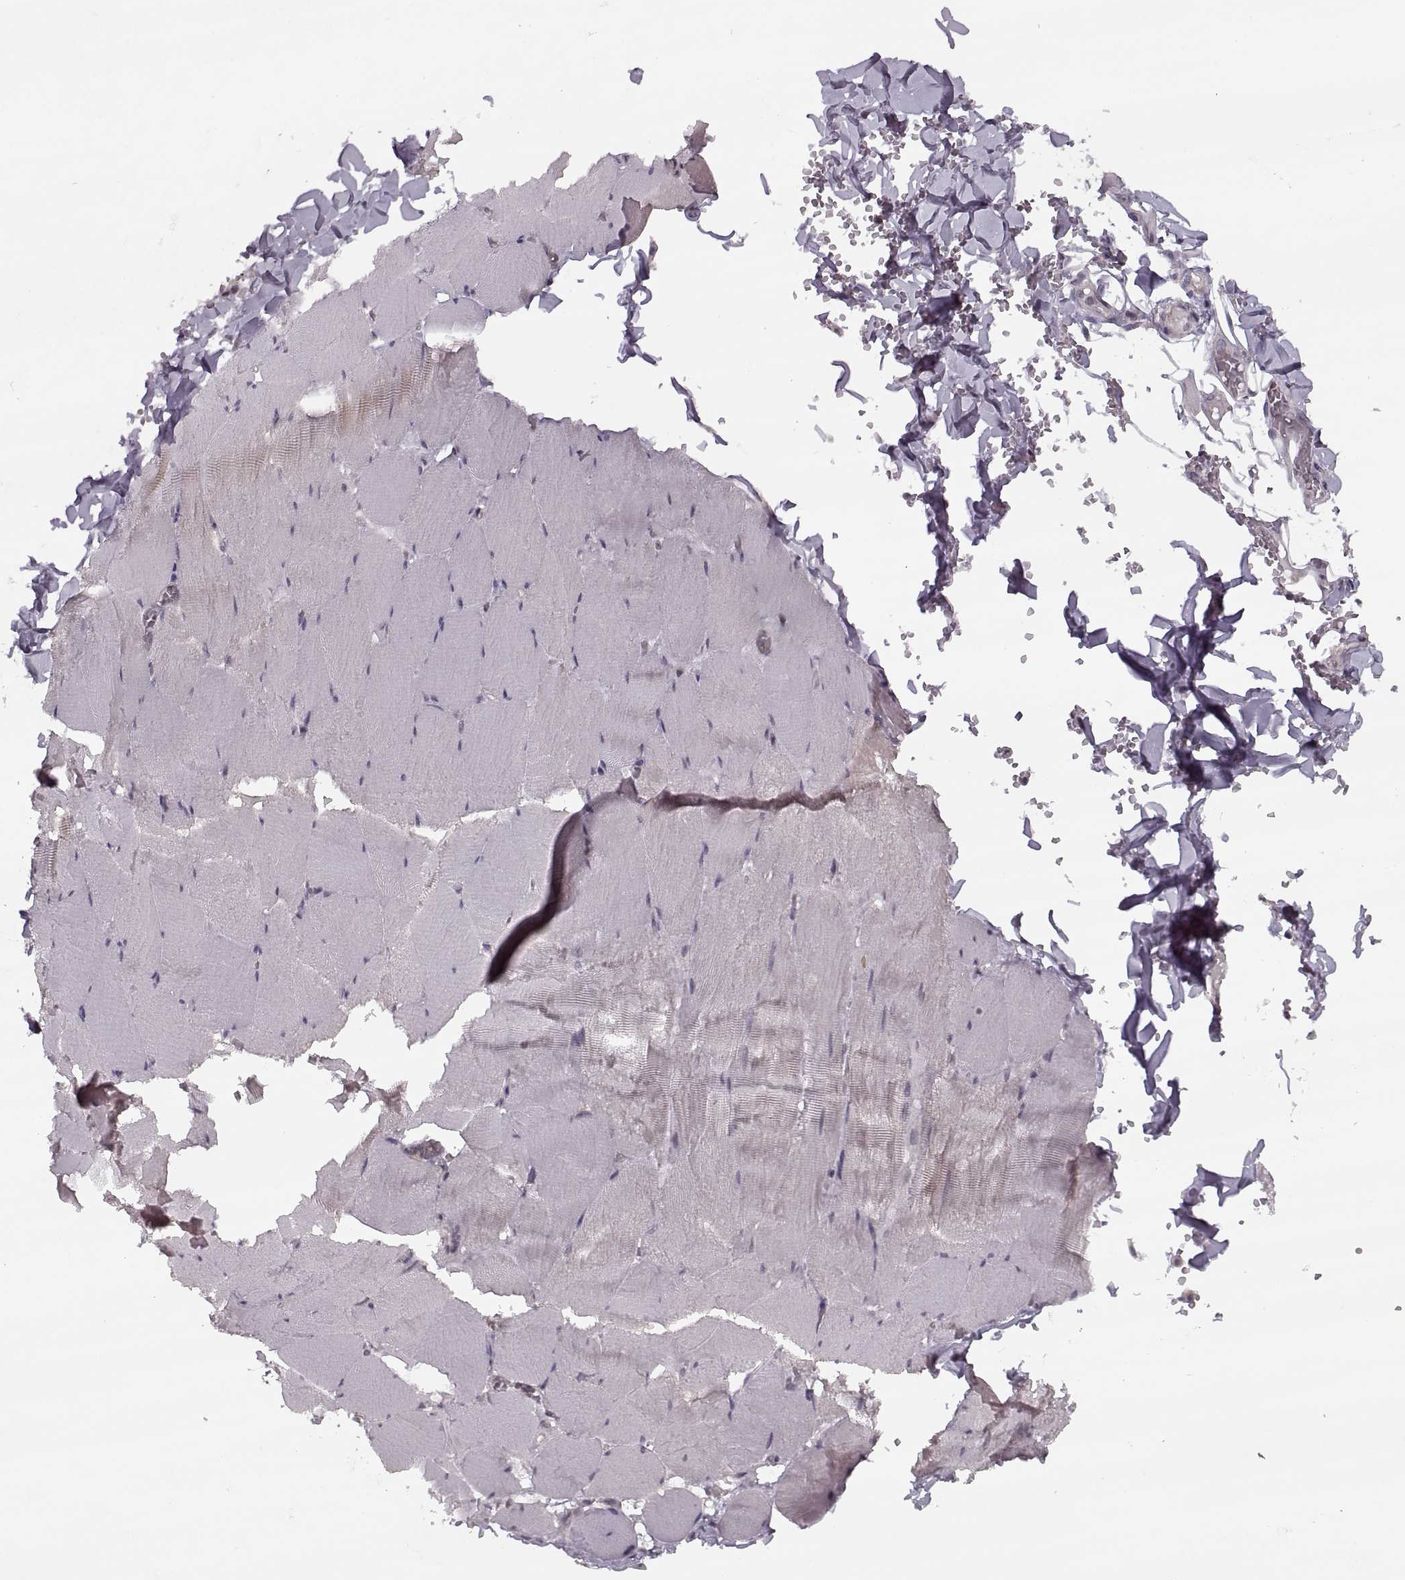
{"staining": {"intensity": "negative", "quantity": "none", "location": "none"}, "tissue": "skeletal muscle", "cell_type": "Myocytes", "image_type": "normal", "snomed": [{"axis": "morphology", "description": "Normal tissue, NOS"}, {"axis": "morphology", "description": "Malignant melanoma, Metastatic site"}, {"axis": "topography", "description": "Skeletal muscle"}], "caption": "Immunohistochemistry (IHC) photomicrograph of benign human skeletal muscle stained for a protein (brown), which shows no staining in myocytes.", "gene": "LUZP2", "patient": {"sex": "male", "age": 50}}